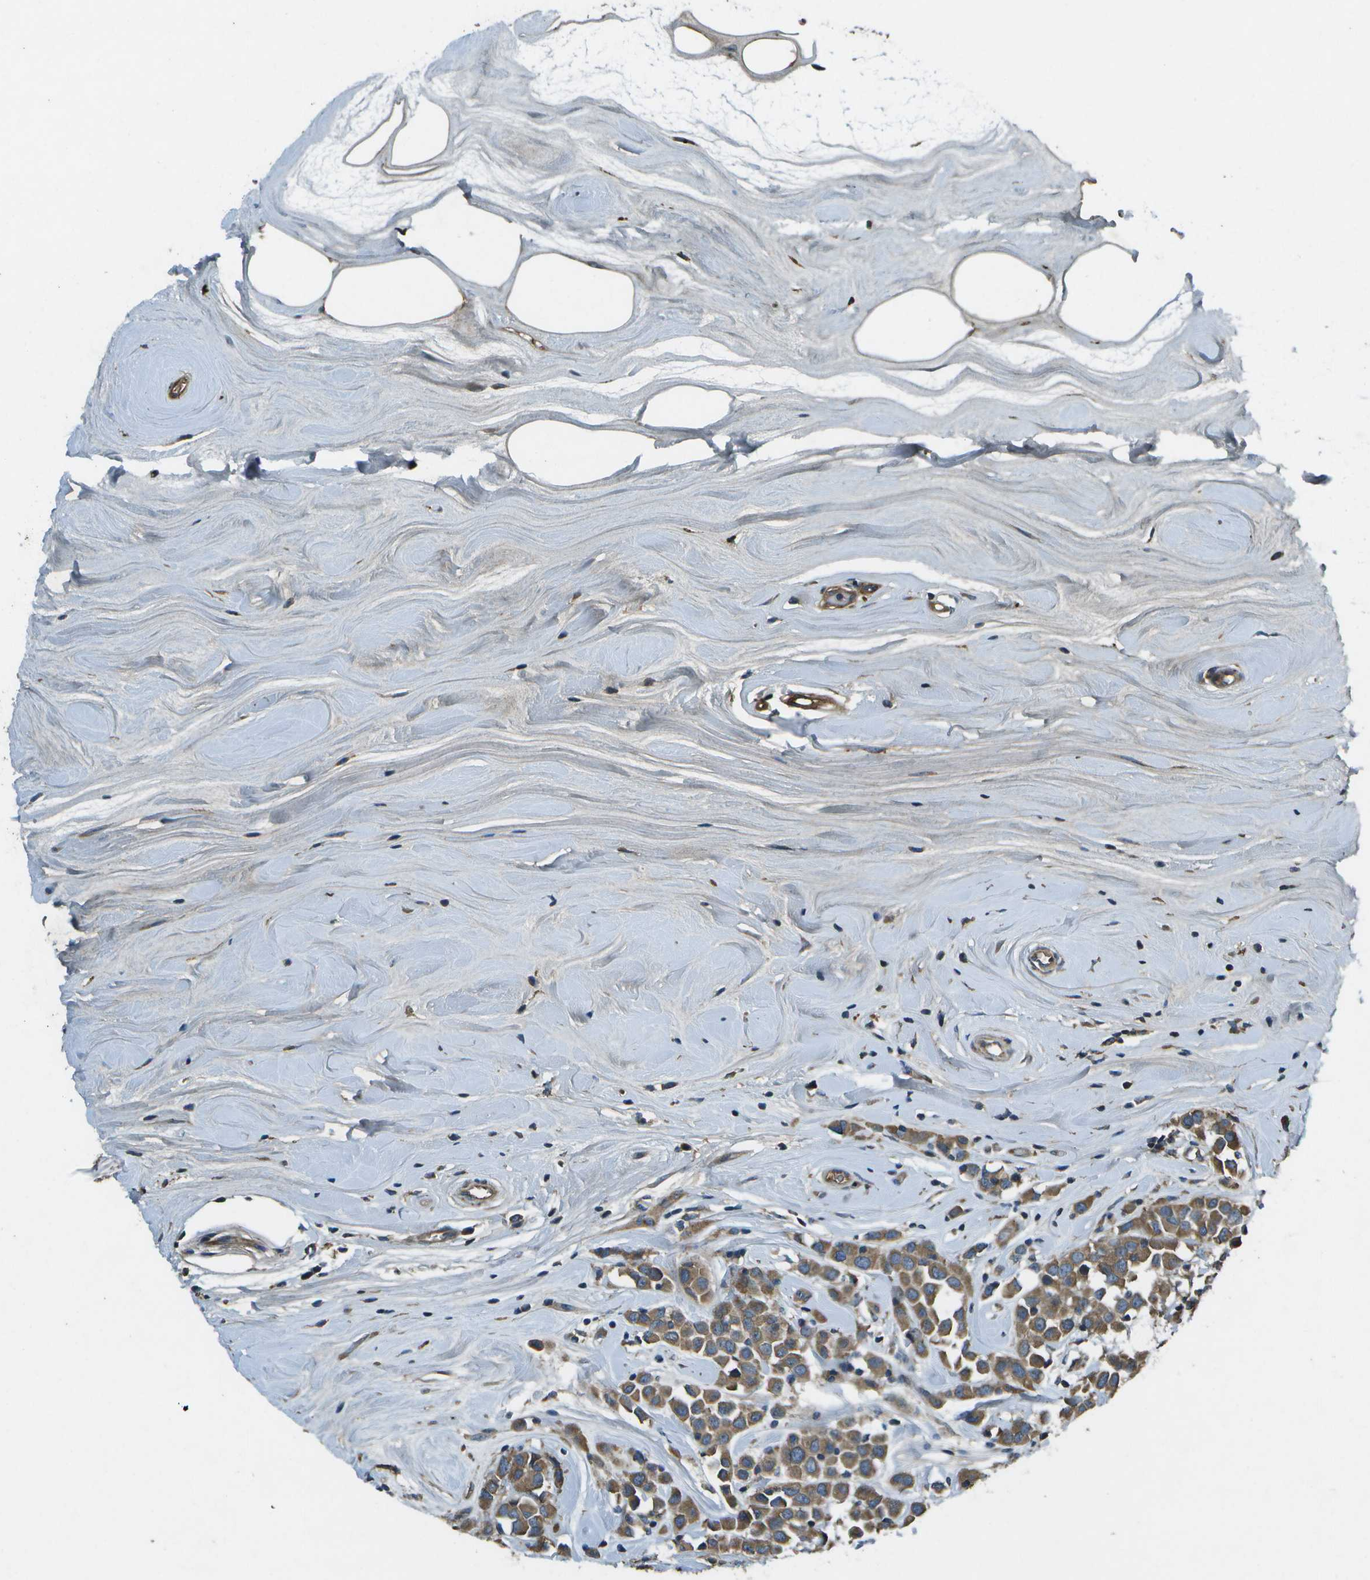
{"staining": {"intensity": "moderate", "quantity": ">75%", "location": "cytoplasmic/membranous"}, "tissue": "breast cancer", "cell_type": "Tumor cells", "image_type": "cancer", "snomed": [{"axis": "morphology", "description": "Duct carcinoma"}, {"axis": "topography", "description": "Breast"}], "caption": "Tumor cells display moderate cytoplasmic/membranous staining in about >75% of cells in breast cancer (invasive ductal carcinoma).", "gene": "PXYLP1", "patient": {"sex": "female", "age": 61}}